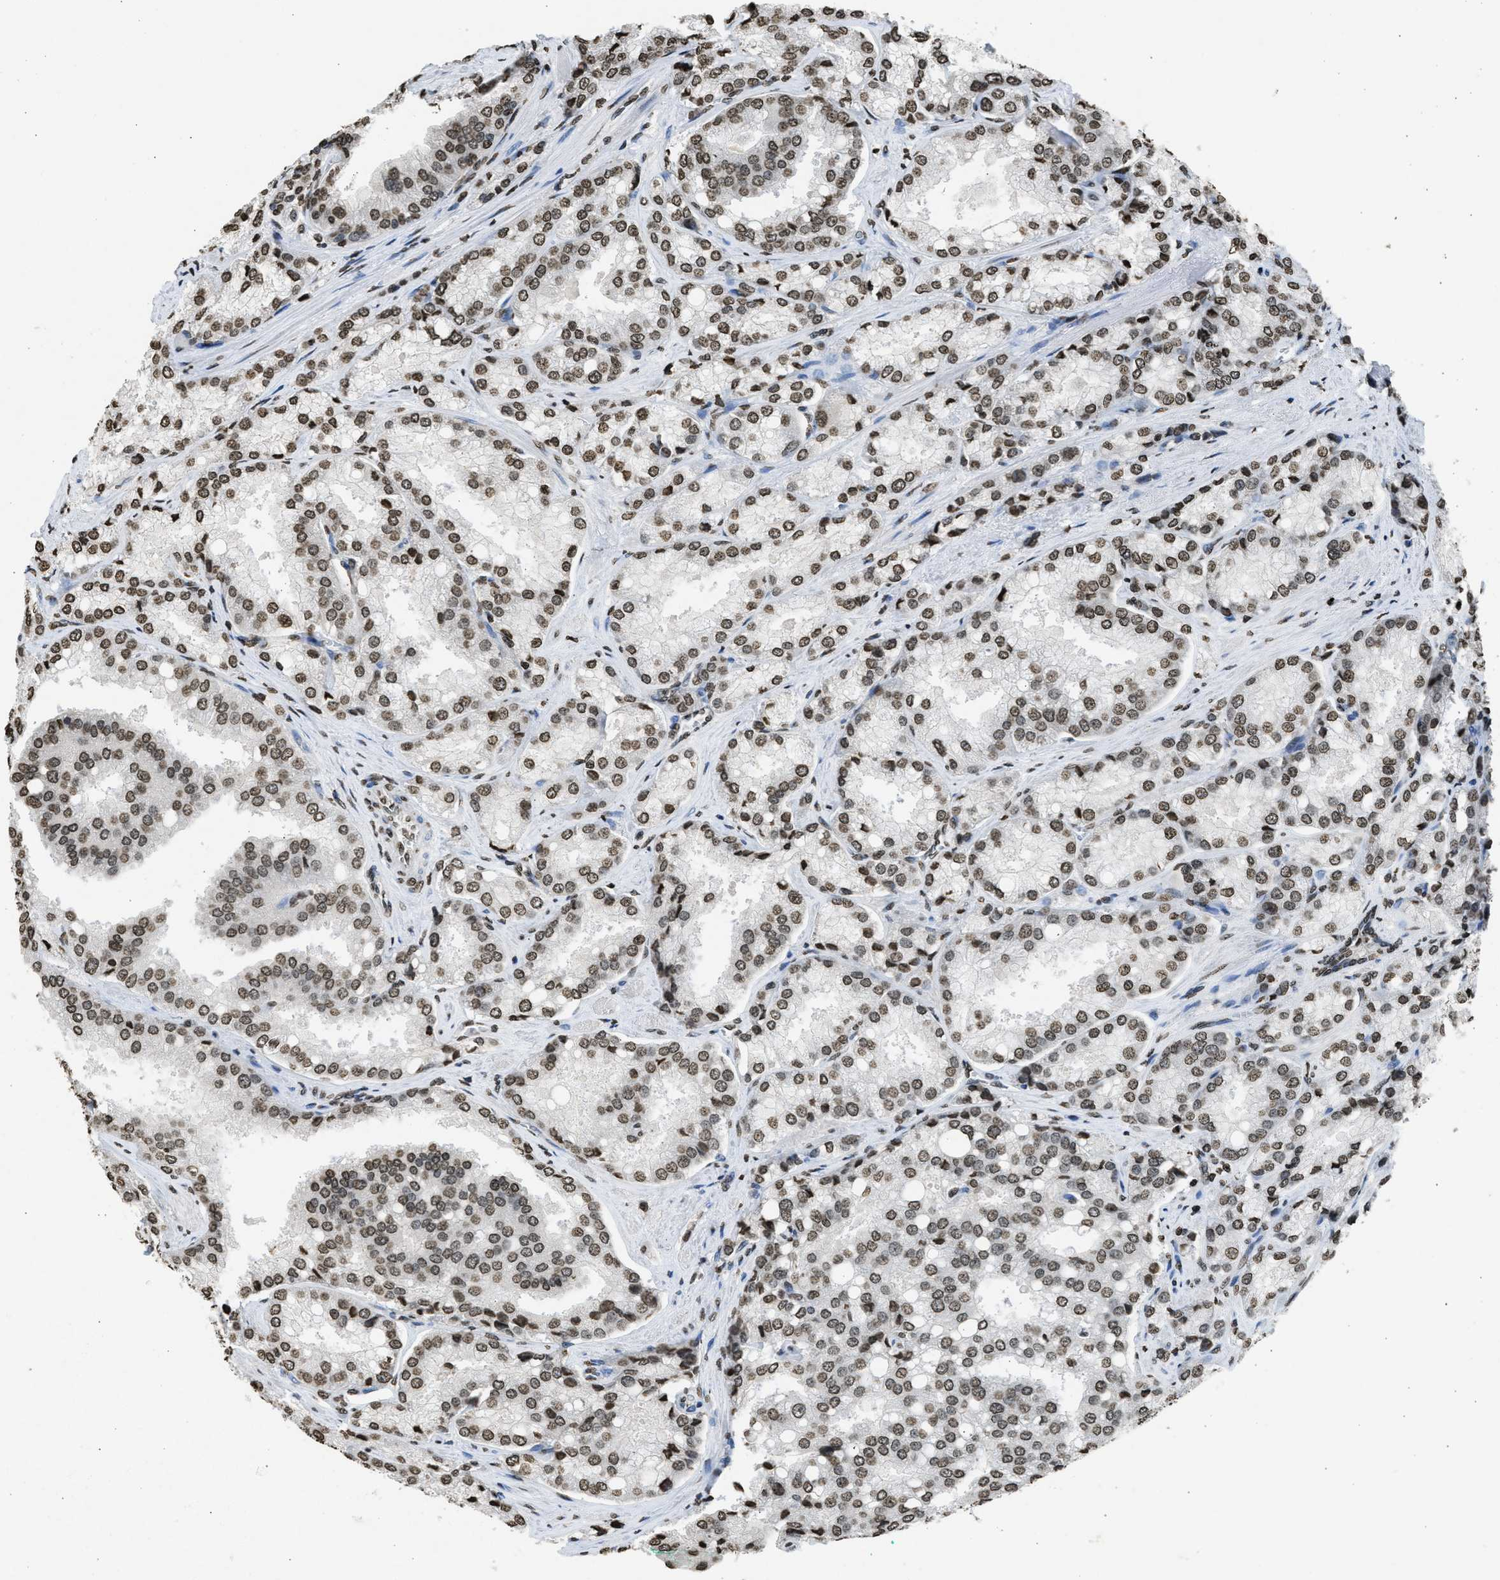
{"staining": {"intensity": "moderate", "quantity": ">75%", "location": "nuclear"}, "tissue": "prostate cancer", "cell_type": "Tumor cells", "image_type": "cancer", "snomed": [{"axis": "morphology", "description": "Adenocarcinoma, High grade"}, {"axis": "topography", "description": "Prostate"}], "caption": "Tumor cells demonstrate medium levels of moderate nuclear expression in approximately >75% of cells in prostate cancer. (Stains: DAB in brown, nuclei in blue, Microscopy: brightfield microscopy at high magnification).", "gene": "RRAGC", "patient": {"sex": "male", "age": 50}}